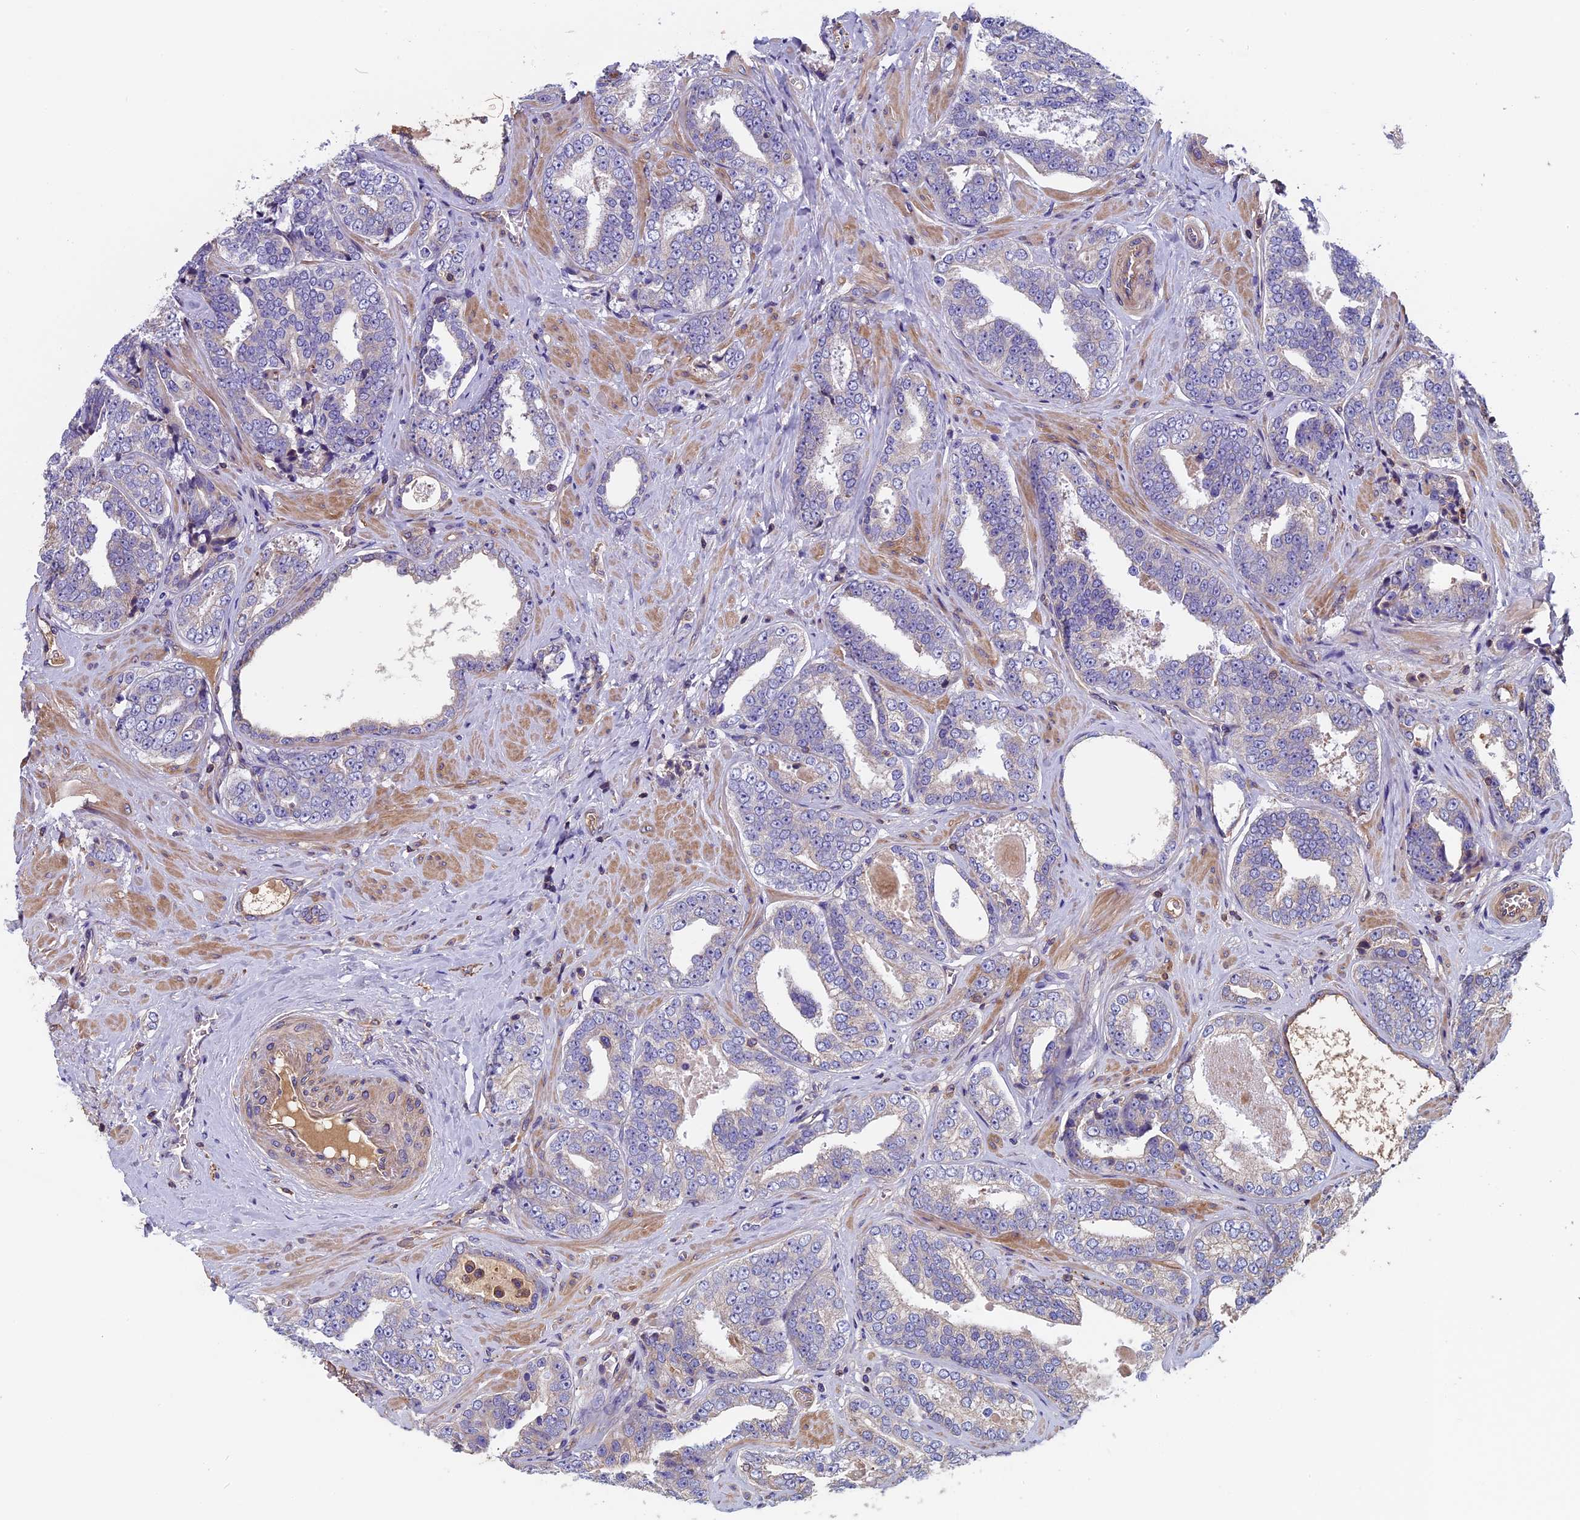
{"staining": {"intensity": "negative", "quantity": "none", "location": "none"}, "tissue": "prostate cancer", "cell_type": "Tumor cells", "image_type": "cancer", "snomed": [{"axis": "morphology", "description": "Adenocarcinoma, High grade"}, {"axis": "topography", "description": "Prostate"}], "caption": "The photomicrograph reveals no staining of tumor cells in prostate high-grade adenocarcinoma. The staining was performed using DAB to visualize the protein expression in brown, while the nuclei were stained in blue with hematoxylin (Magnification: 20x).", "gene": "CCDC153", "patient": {"sex": "male", "age": 67}}